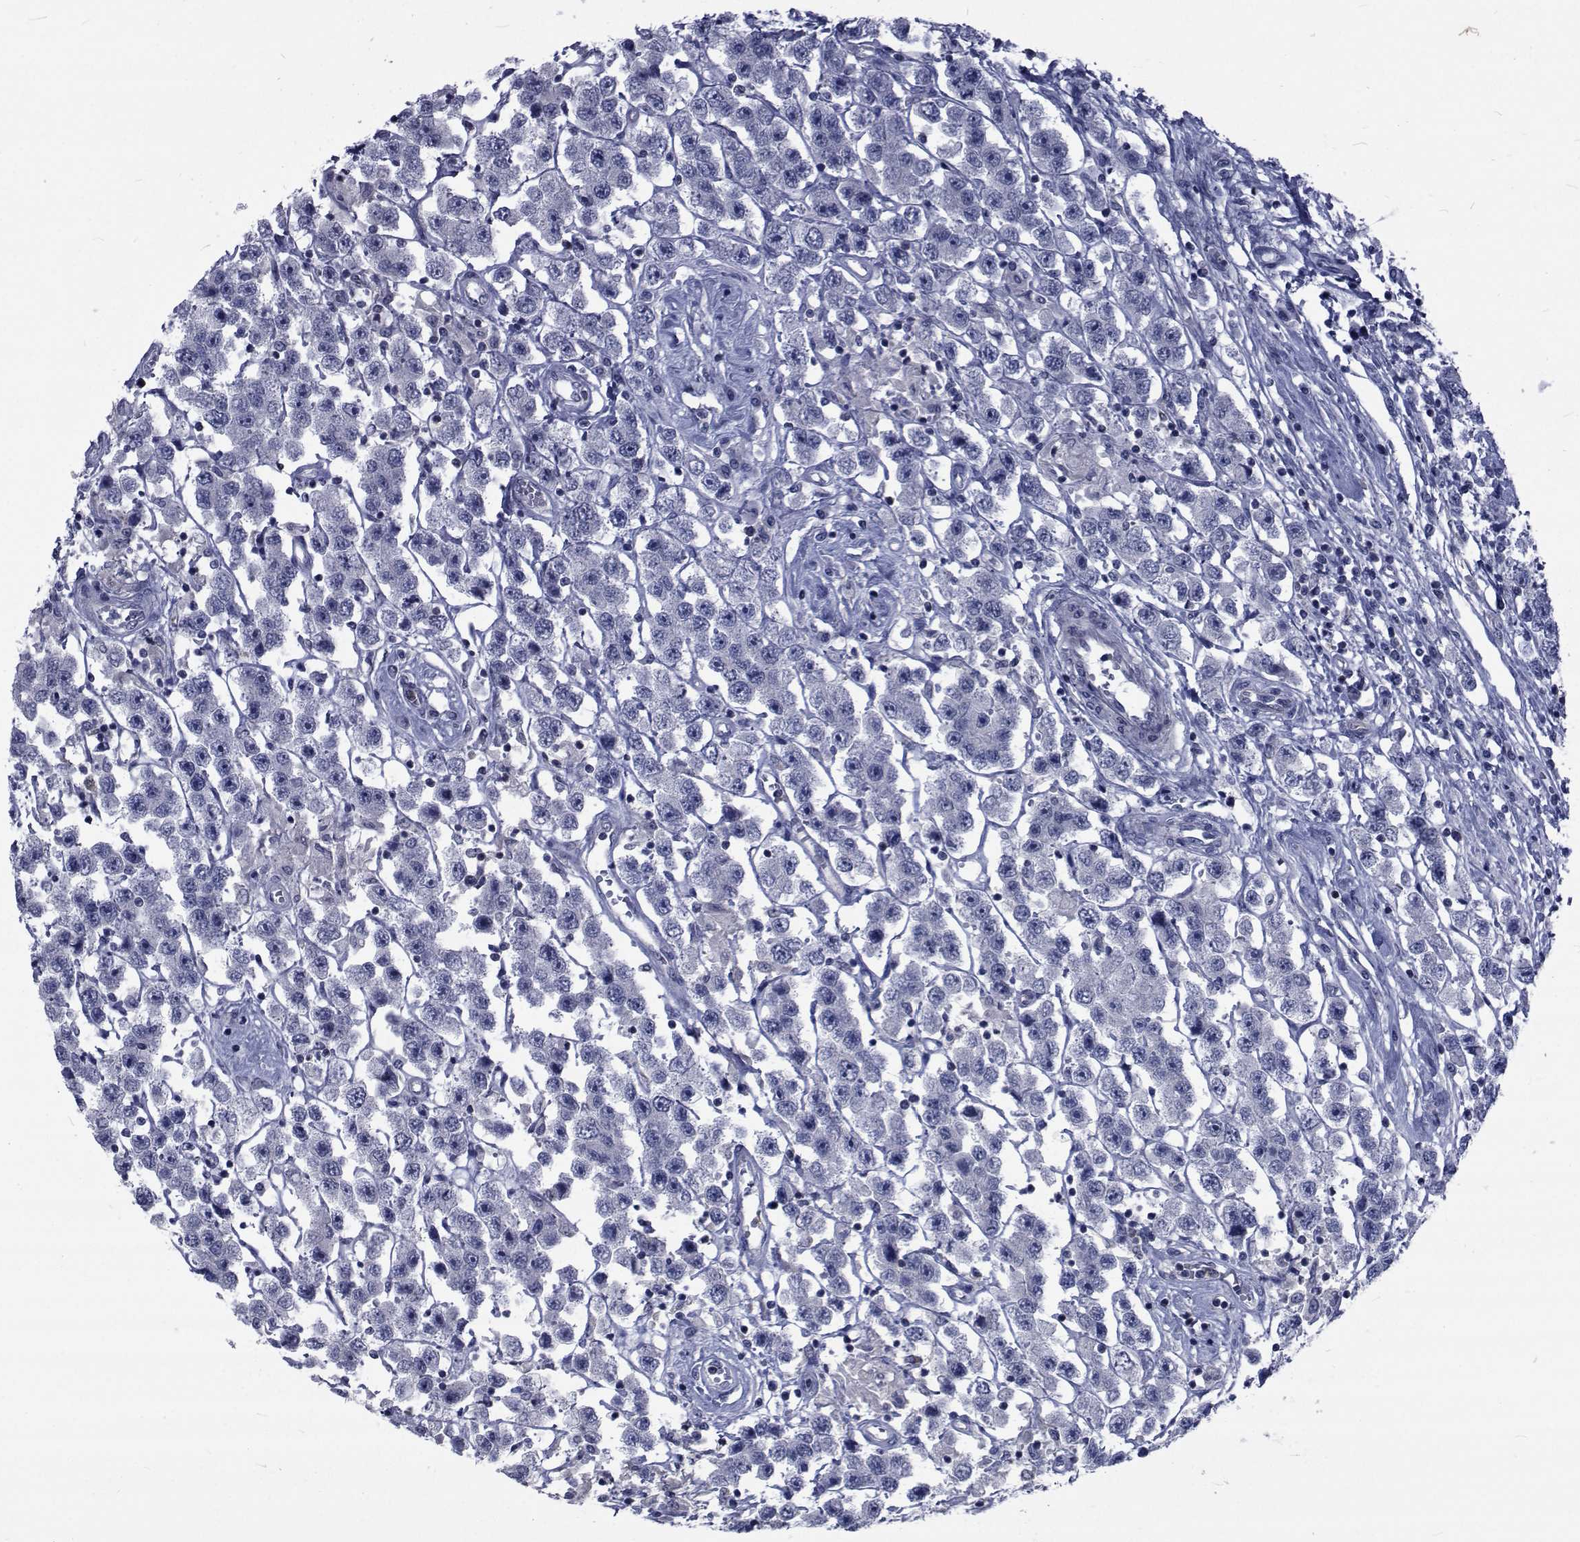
{"staining": {"intensity": "negative", "quantity": "none", "location": "none"}, "tissue": "testis cancer", "cell_type": "Tumor cells", "image_type": "cancer", "snomed": [{"axis": "morphology", "description": "Seminoma, NOS"}, {"axis": "topography", "description": "Testis"}], "caption": "An image of testis cancer stained for a protein exhibits no brown staining in tumor cells.", "gene": "SLC30A10", "patient": {"sex": "male", "age": 45}}